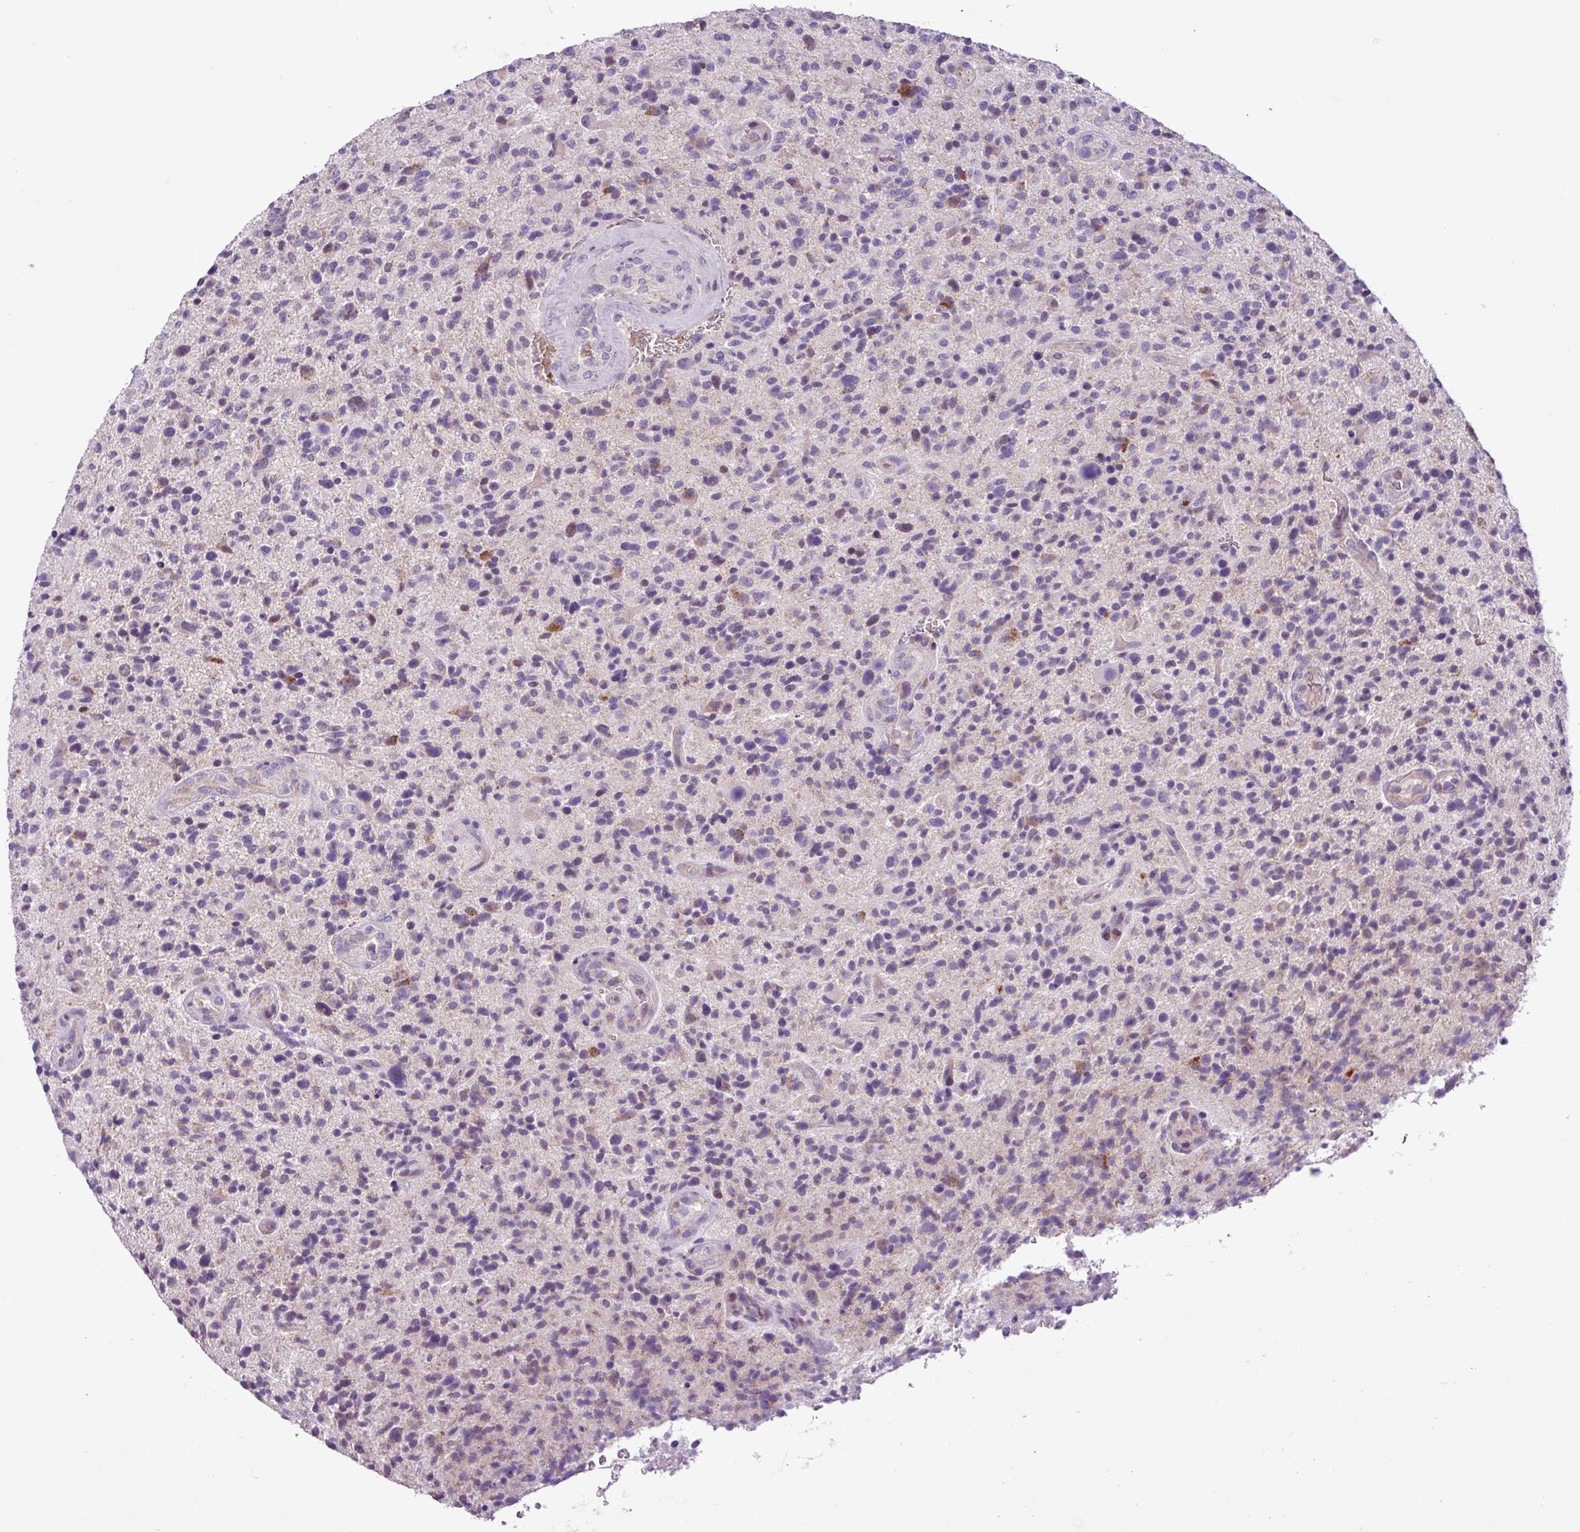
{"staining": {"intensity": "weak", "quantity": "<25%", "location": "cytoplasmic/membranous"}, "tissue": "glioma", "cell_type": "Tumor cells", "image_type": "cancer", "snomed": [{"axis": "morphology", "description": "Glioma, malignant, High grade"}, {"axis": "topography", "description": "Brain"}], "caption": "Protein analysis of glioma exhibits no significant expression in tumor cells.", "gene": "FAM183A", "patient": {"sex": "male", "age": 47}}